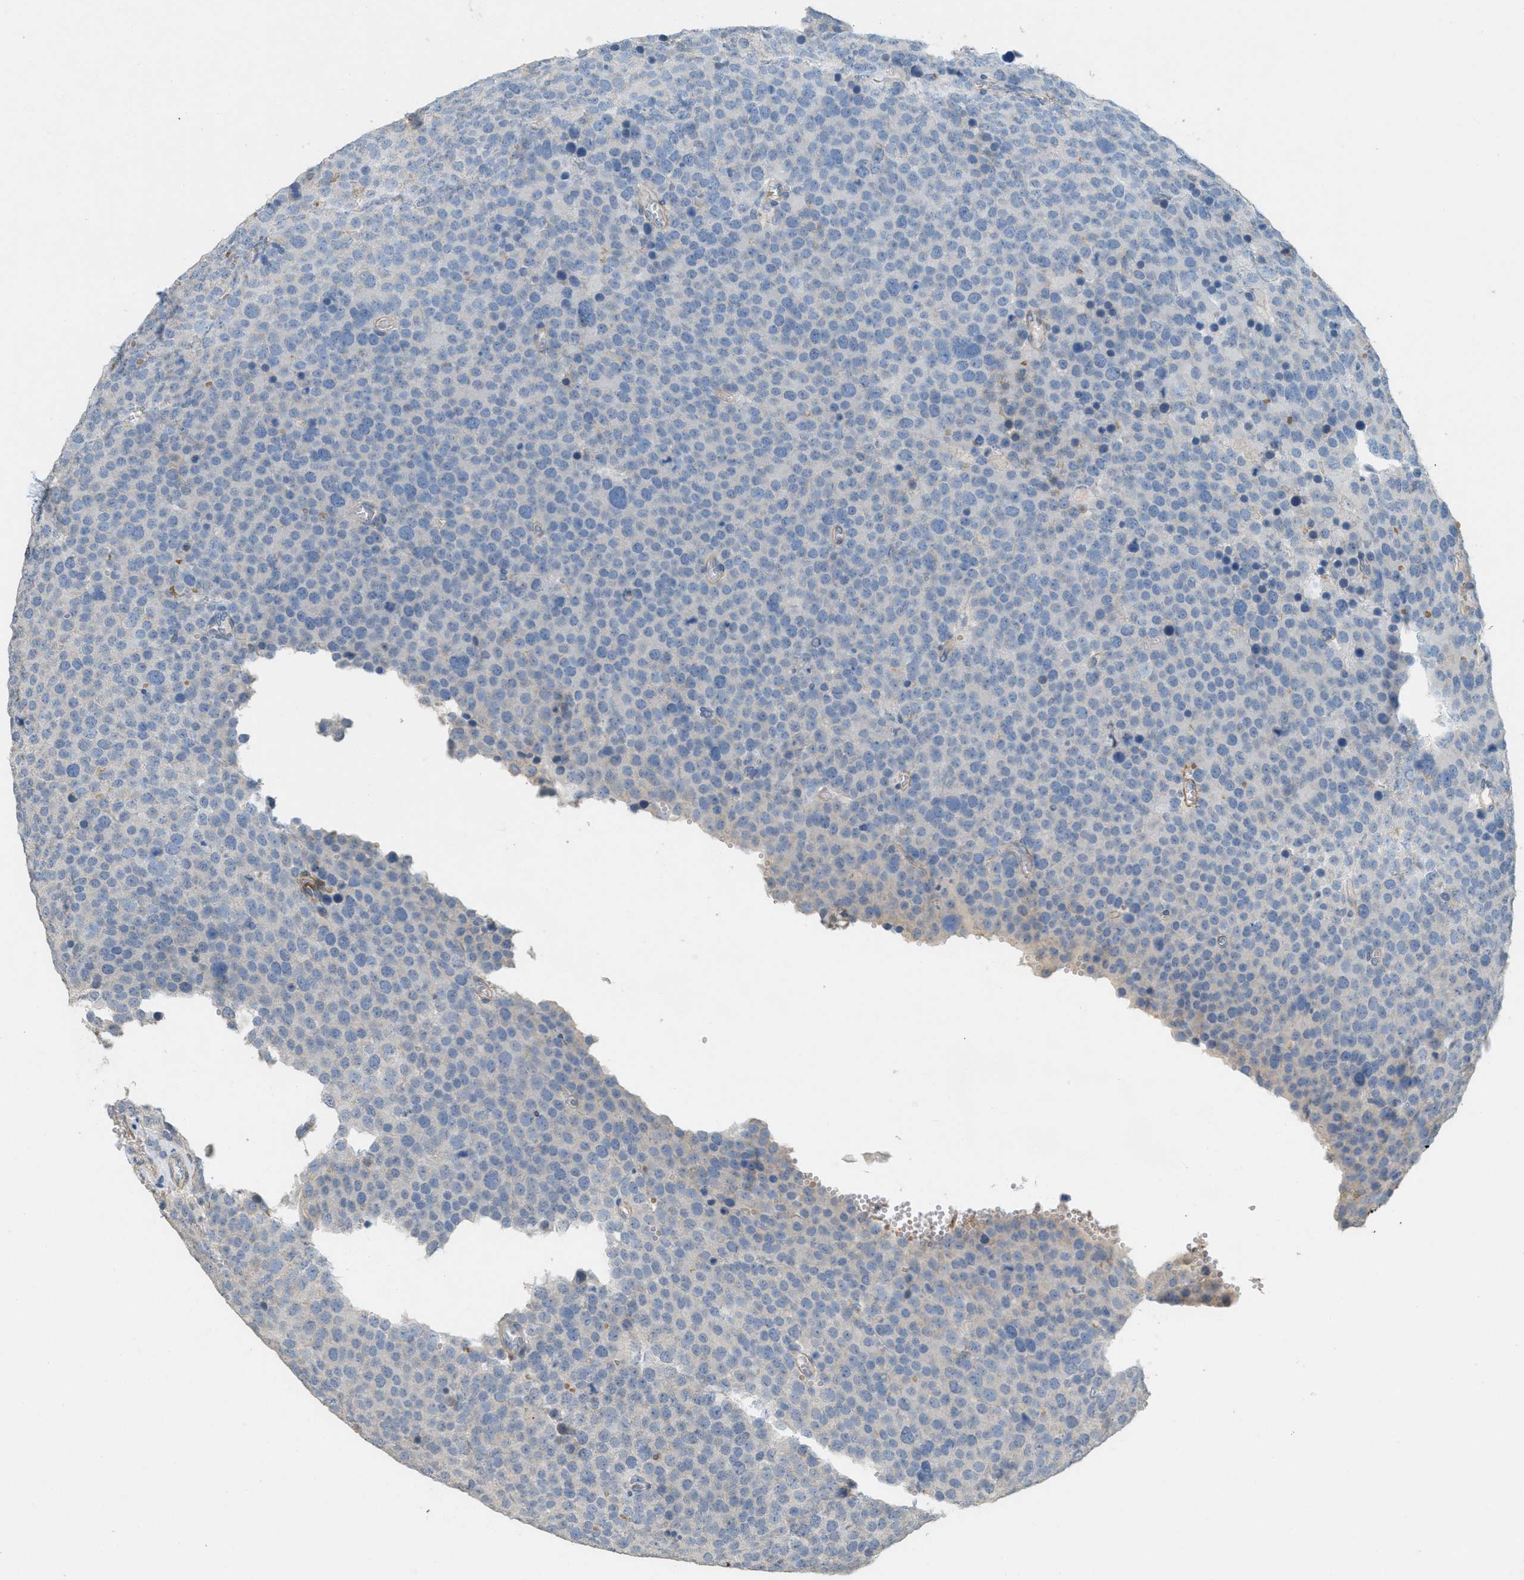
{"staining": {"intensity": "weak", "quantity": "<25%", "location": "cytoplasmic/membranous"}, "tissue": "testis cancer", "cell_type": "Tumor cells", "image_type": "cancer", "snomed": [{"axis": "morphology", "description": "Normal tissue, NOS"}, {"axis": "morphology", "description": "Seminoma, NOS"}, {"axis": "topography", "description": "Testis"}], "caption": "Micrograph shows no protein staining in tumor cells of seminoma (testis) tissue.", "gene": "MRS2", "patient": {"sex": "male", "age": 71}}